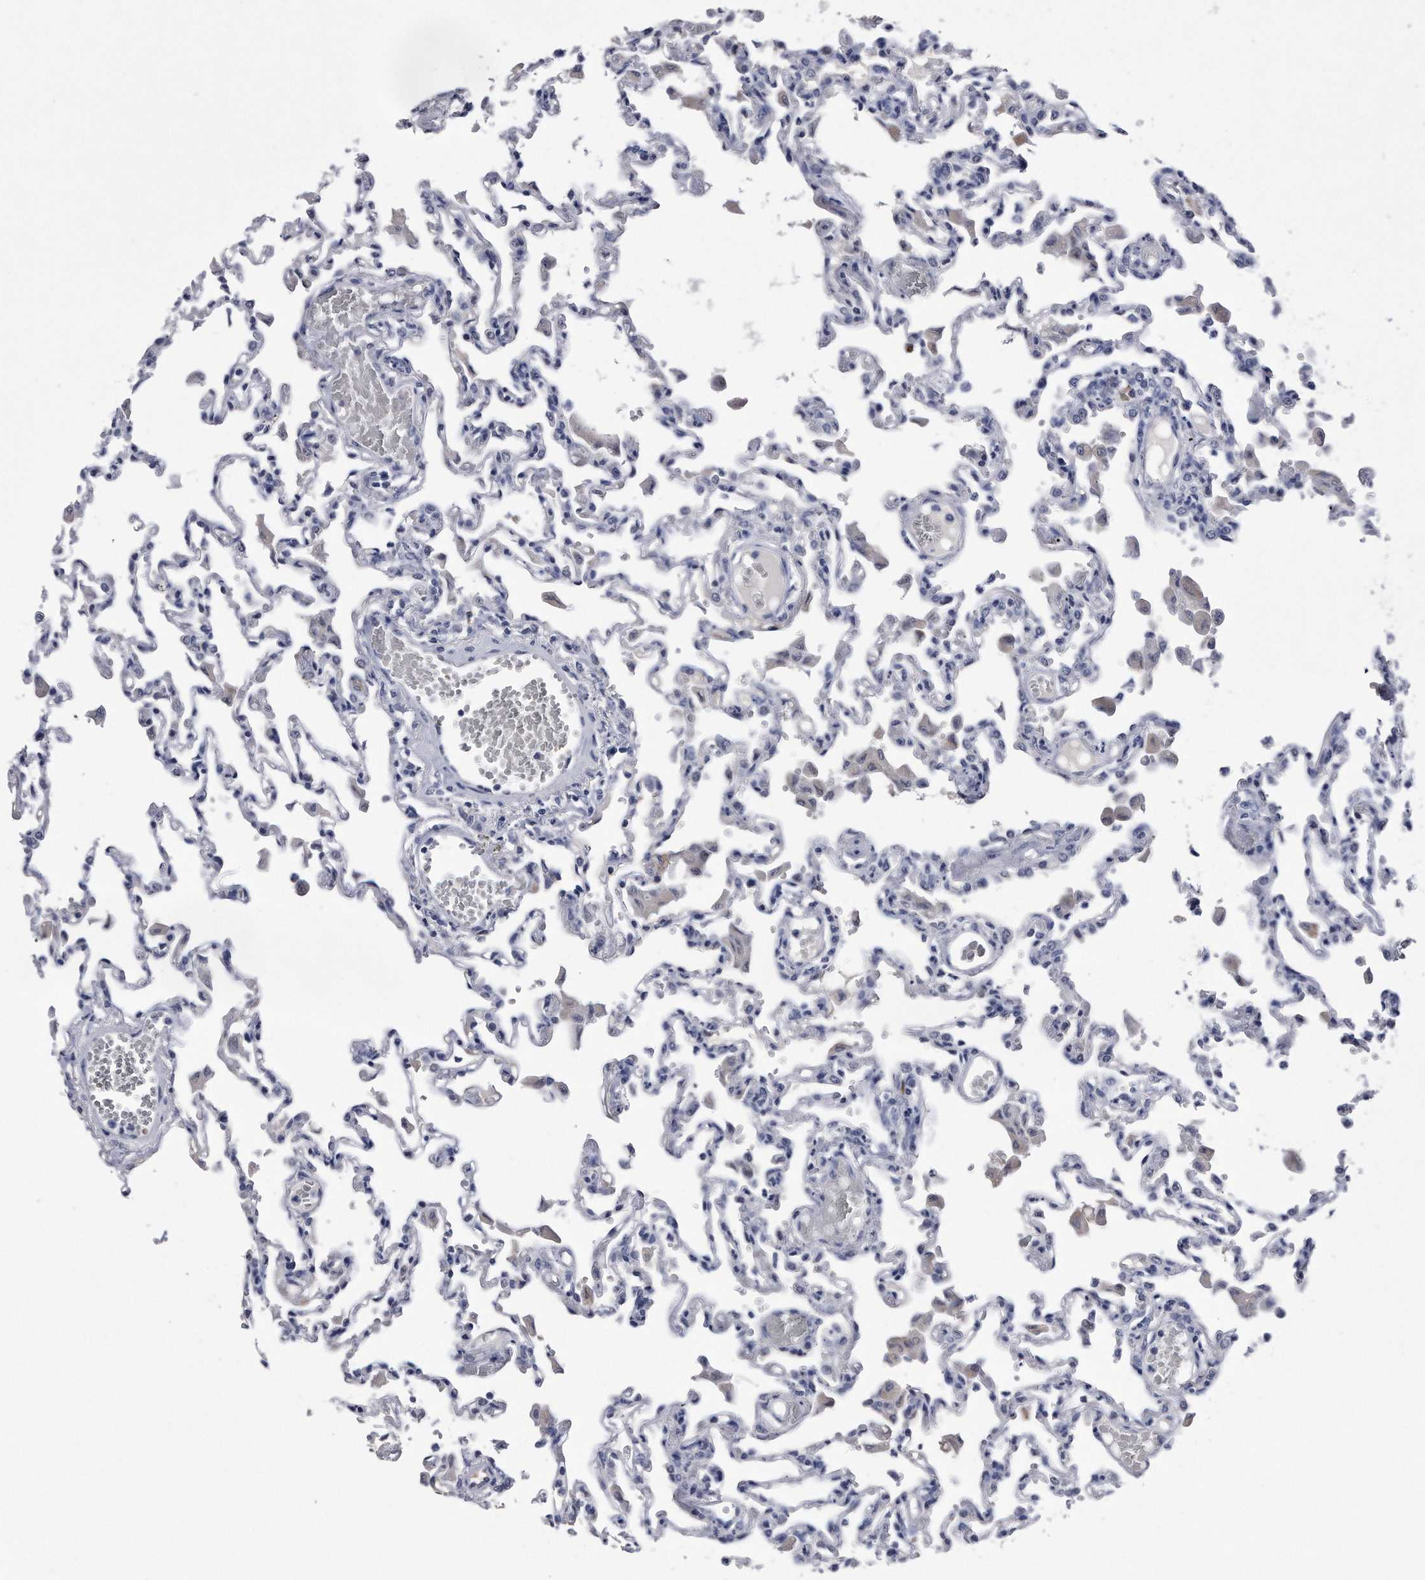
{"staining": {"intensity": "negative", "quantity": "none", "location": "none"}, "tissue": "lung", "cell_type": "Alveolar cells", "image_type": "normal", "snomed": [{"axis": "morphology", "description": "Normal tissue, NOS"}, {"axis": "topography", "description": "Bronchus"}, {"axis": "topography", "description": "Lung"}], "caption": "DAB immunohistochemical staining of unremarkable human lung displays no significant expression in alveolar cells. (Stains: DAB (3,3'-diaminobenzidine) immunohistochemistry with hematoxylin counter stain, Microscopy: brightfield microscopy at high magnification).", "gene": "KCTD8", "patient": {"sex": "female", "age": 49}}